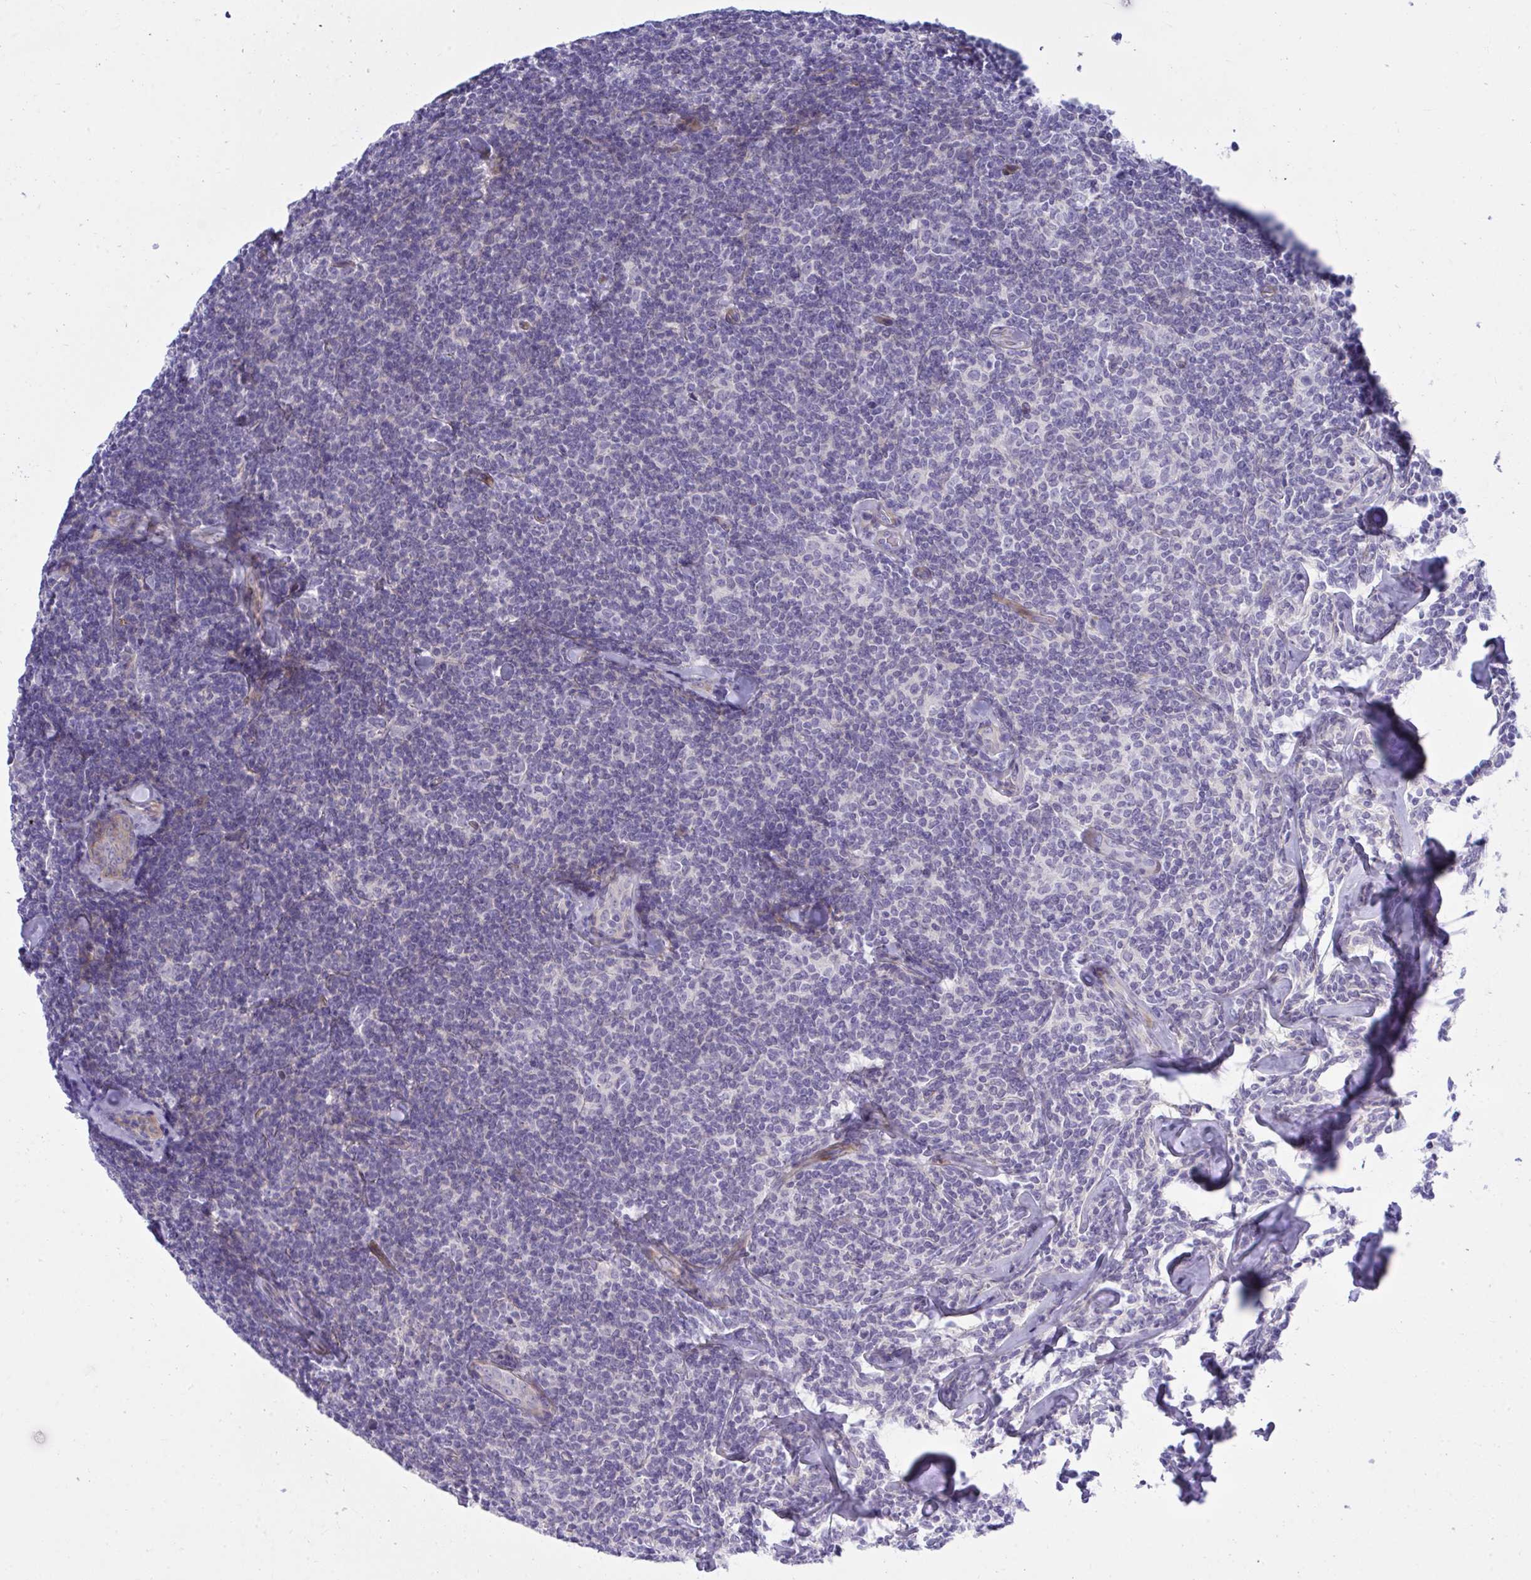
{"staining": {"intensity": "negative", "quantity": "none", "location": "none"}, "tissue": "lymphoma", "cell_type": "Tumor cells", "image_type": "cancer", "snomed": [{"axis": "morphology", "description": "Malignant lymphoma, non-Hodgkin's type, Low grade"}, {"axis": "topography", "description": "Lymph node"}], "caption": "The micrograph displays no significant positivity in tumor cells of lymphoma.", "gene": "MED9", "patient": {"sex": "female", "age": 56}}